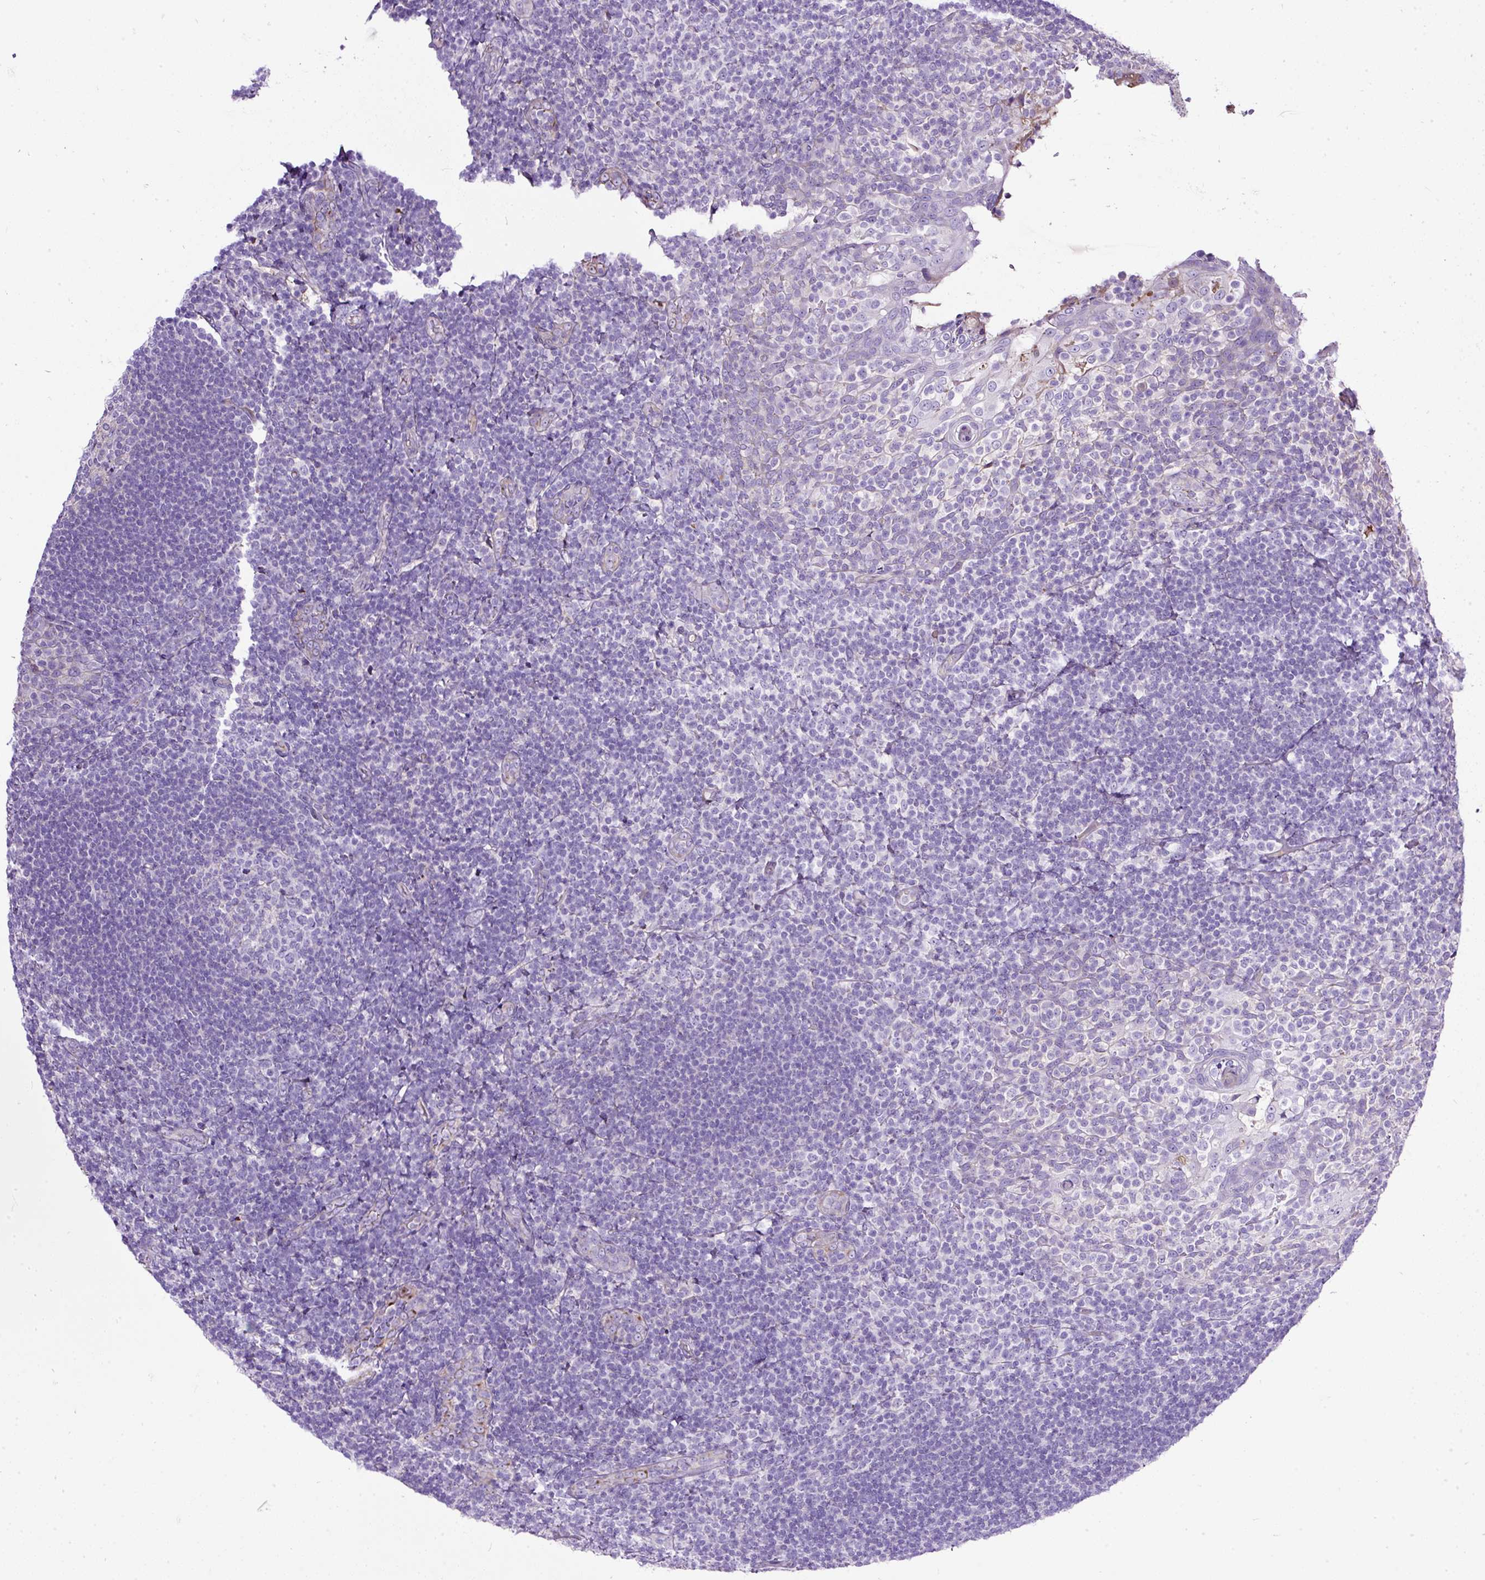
{"staining": {"intensity": "negative", "quantity": "none", "location": "none"}, "tissue": "tonsil", "cell_type": "Germinal center cells", "image_type": "normal", "snomed": [{"axis": "morphology", "description": "Normal tissue, NOS"}, {"axis": "topography", "description": "Tonsil"}], "caption": "This is a image of immunohistochemistry (IHC) staining of benign tonsil, which shows no positivity in germinal center cells. (Stains: DAB immunohistochemistry with hematoxylin counter stain, Microscopy: brightfield microscopy at high magnification).", "gene": "CLEC3B", "patient": {"sex": "female", "age": 10}}